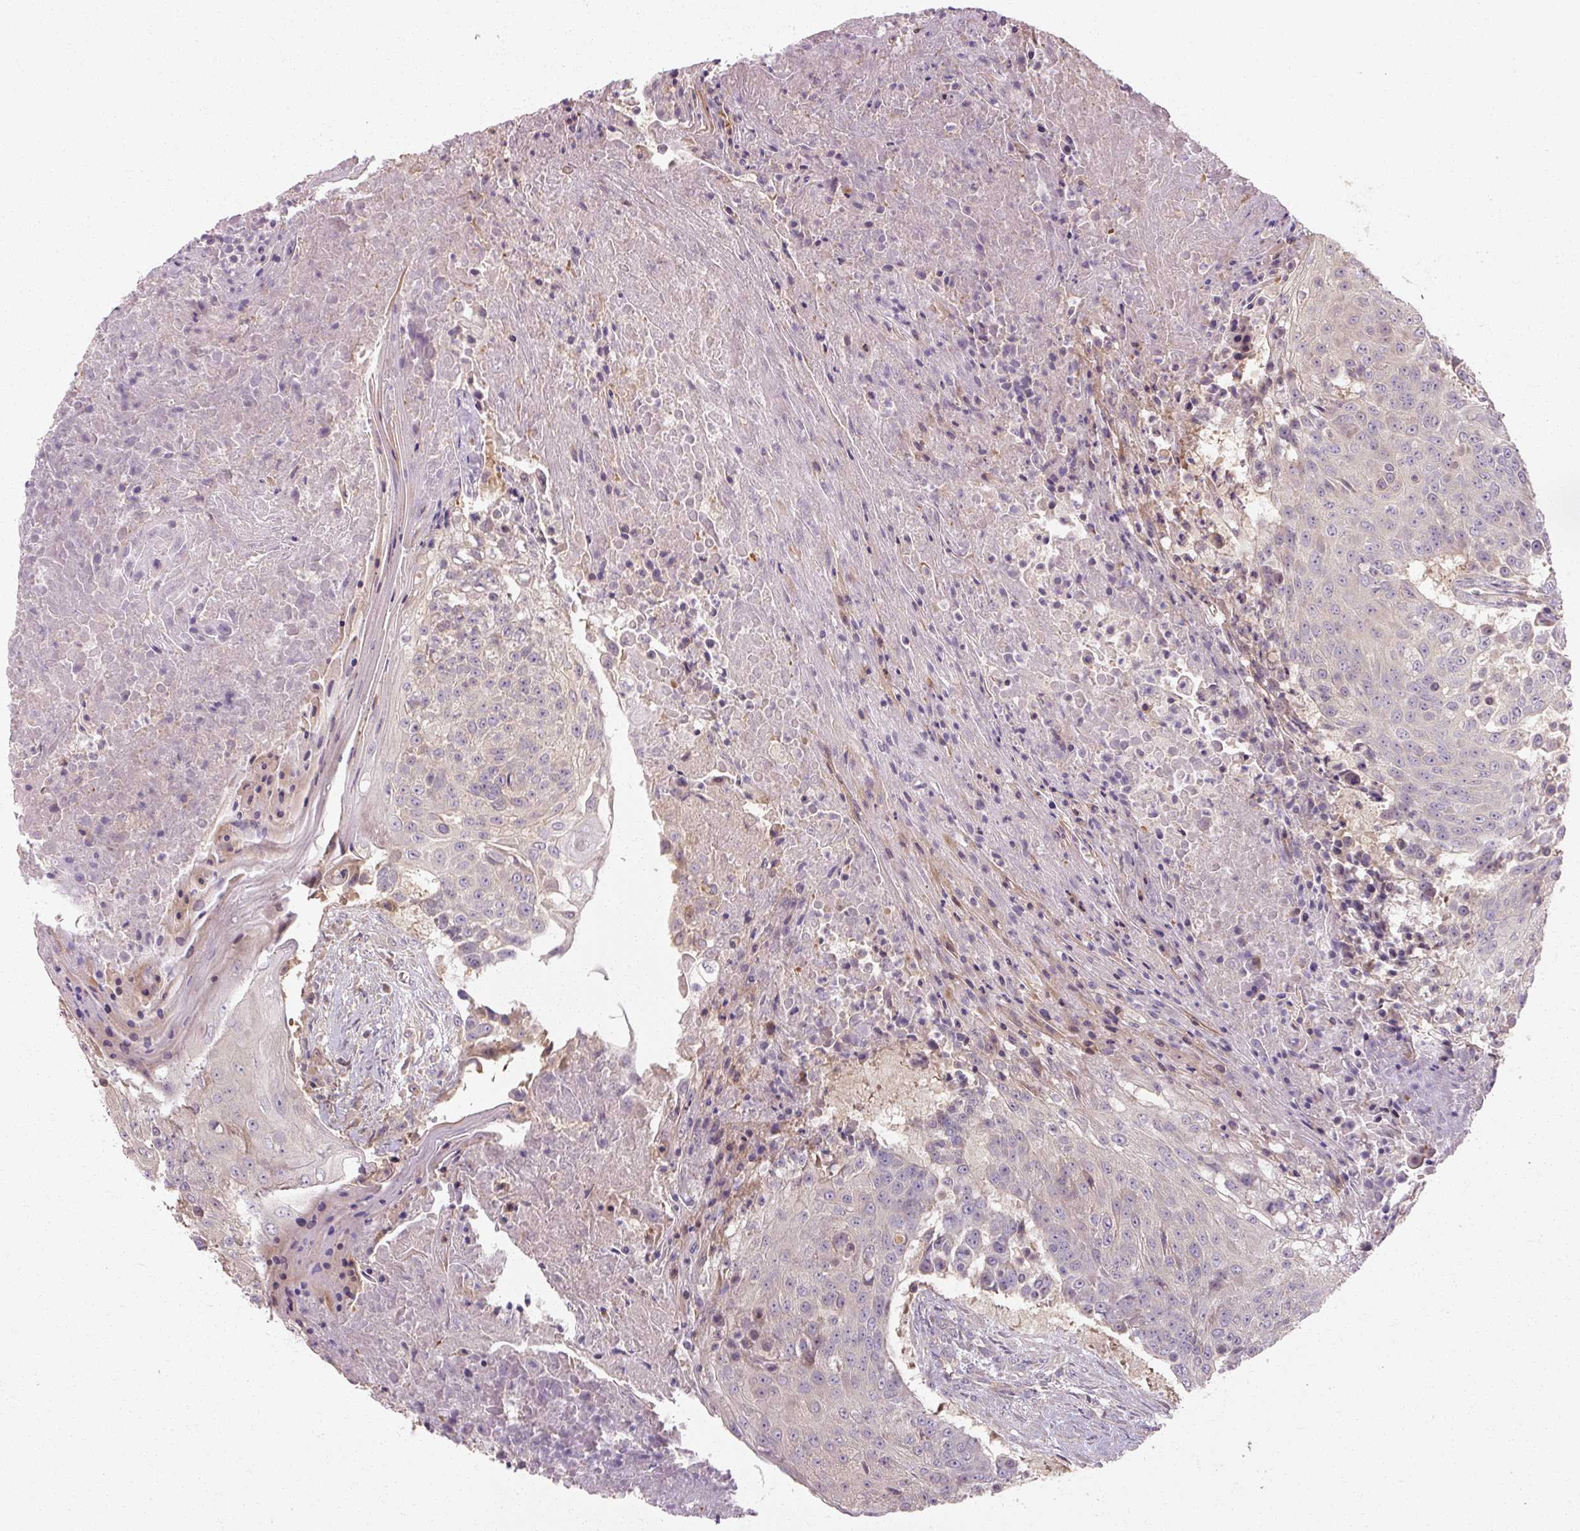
{"staining": {"intensity": "negative", "quantity": "none", "location": "none"}, "tissue": "urothelial cancer", "cell_type": "Tumor cells", "image_type": "cancer", "snomed": [{"axis": "morphology", "description": "Urothelial carcinoma, High grade"}, {"axis": "topography", "description": "Urinary bladder"}], "caption": "Immunohistochemical staining of urothelial cancer reveals no significant expression in tumor cells.", "gene": "RB1CC1", "patient": {"sex": "female", "age": 63}}